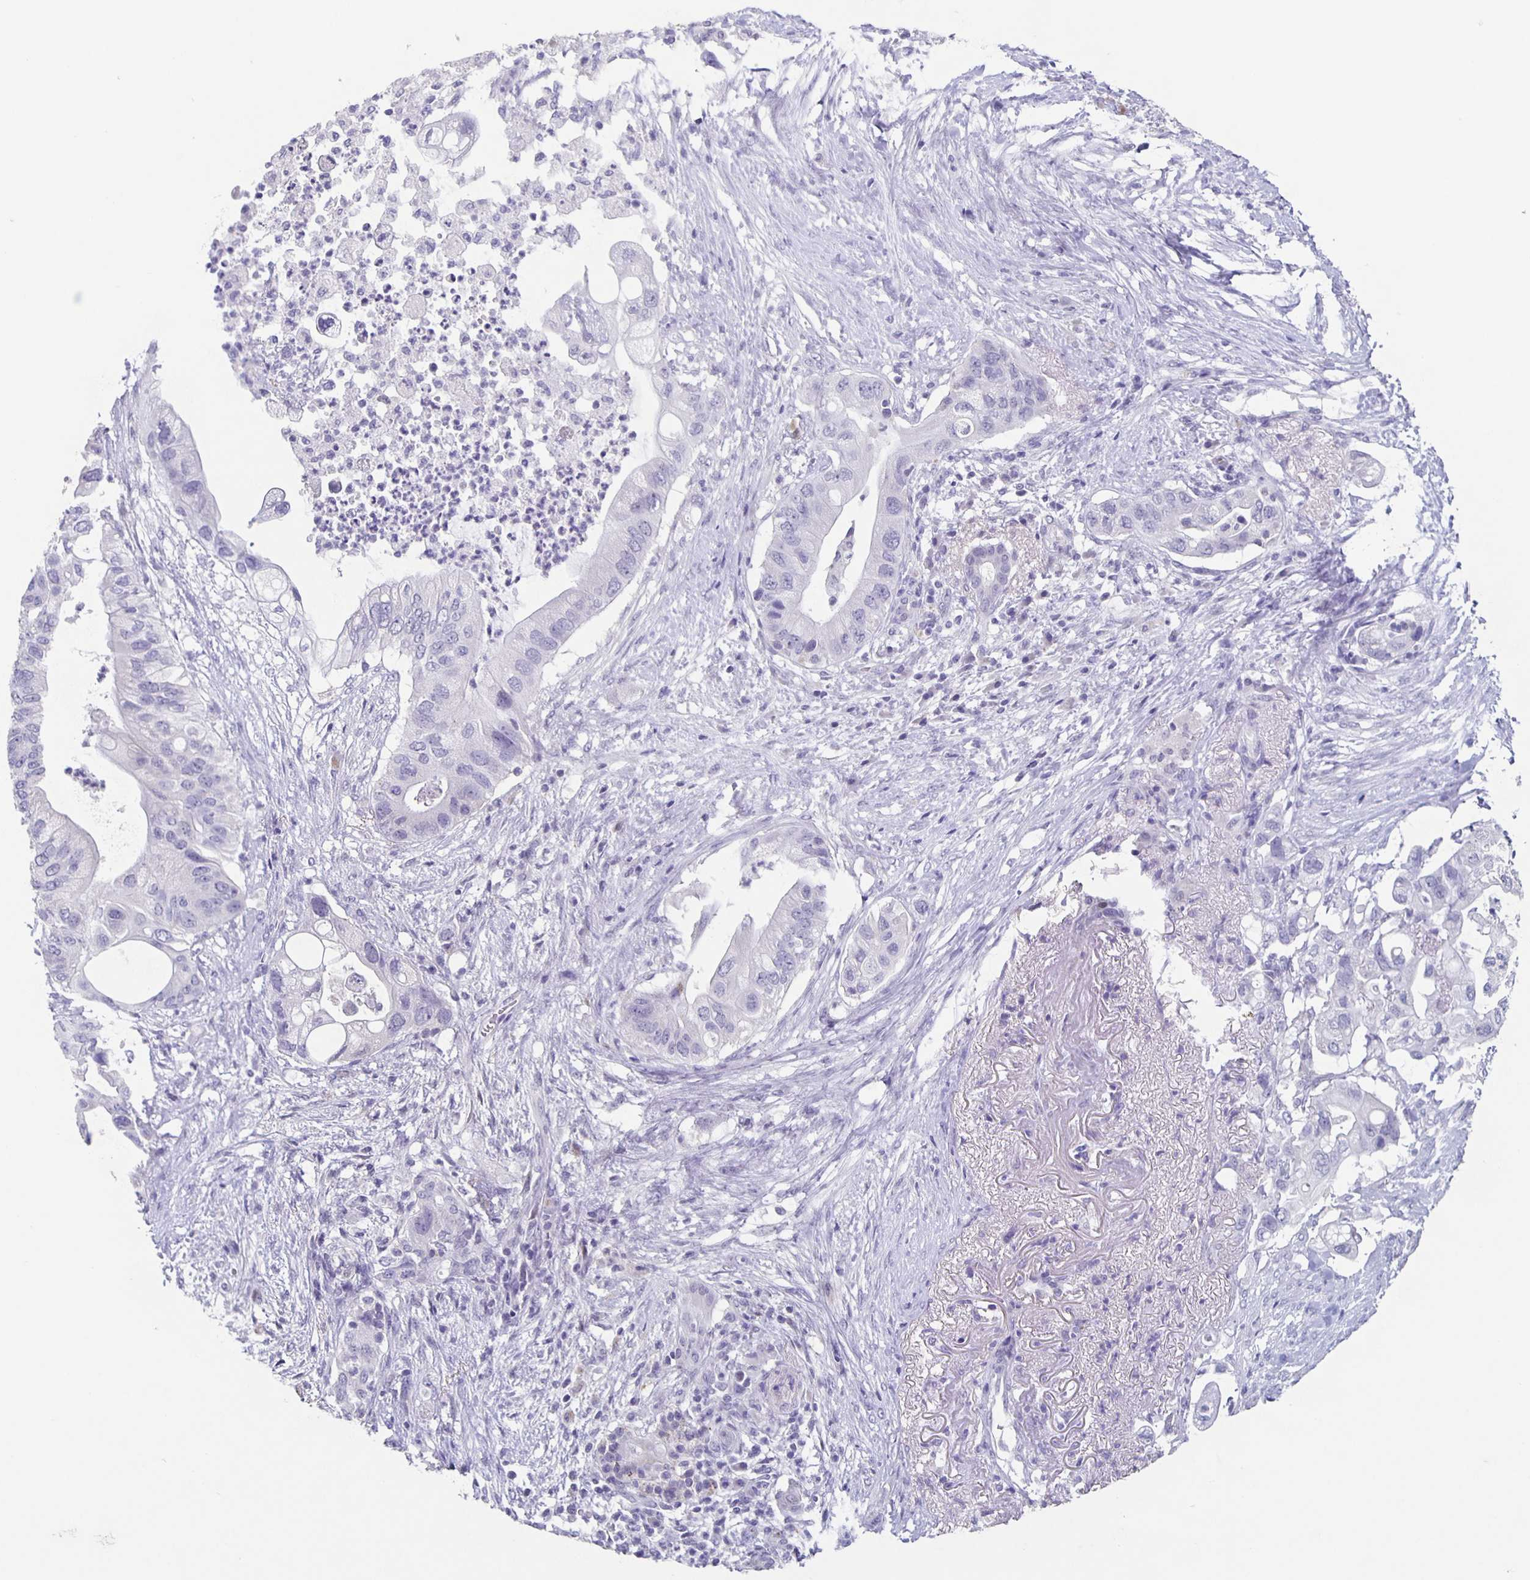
{"staining": {"intensity": "negative", "quantity": "none", "location": "none"}, "tissue": "pancreatic cancer", "cell_type": "Tumor cells", "image_type": "cancer", "snomed": [{"axis": "morphology", "description": "Adenocarcinoma, NOS"}, {"axis": "topography", "description": "Pancreas"}], "caption": "Pancreatic cancer (adenocarcinoma) was stained to show a protein in brown. There is no significant expression in tumor cells.", "gene": "CARNS1", "patient": {"sex": "female", "age": 72}}